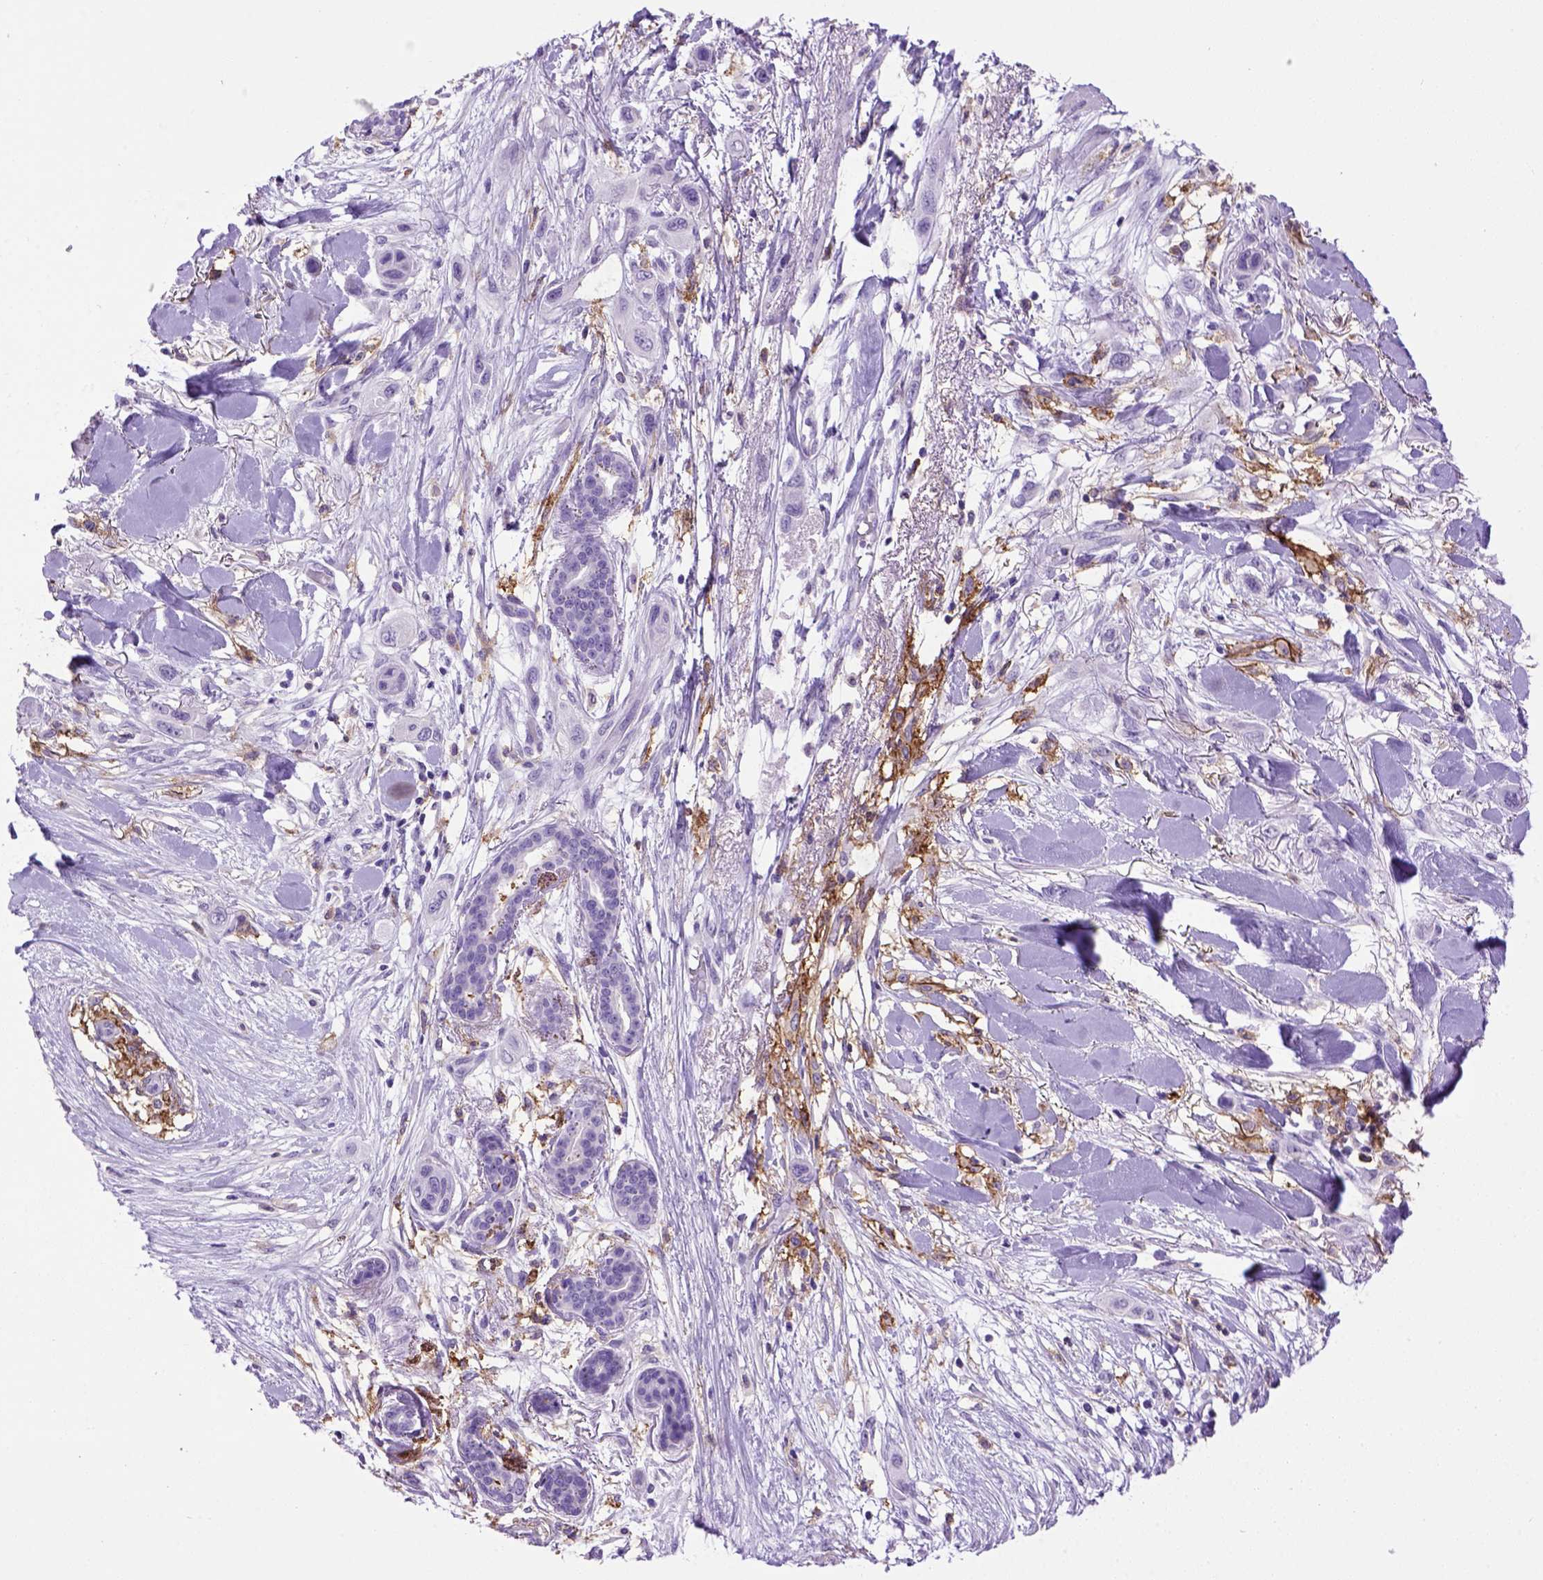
{"staining": {"intensity": "negative", "quantity": "none", "location": "none"}, "tissue": "skin cancer", "cell_type": "Tumor cells", "image_type": "cancer", "snomed": [{"axis": "morphology", "description": "Squamous cell carcinoma, NOS"}, {"axis": "topography", "description": "Skin"}], "caption": "Immunohistochemistry (IHC) photomicrograph of neoplastic tissue: skin cancer stained with DAB (3,3'-diaminobenzidine) displays no significant protein positivity in tumor cells. Nuclei are stained in blue.", "gene": "ITGAX", "patient": {"sex": "male", "age": 79}}